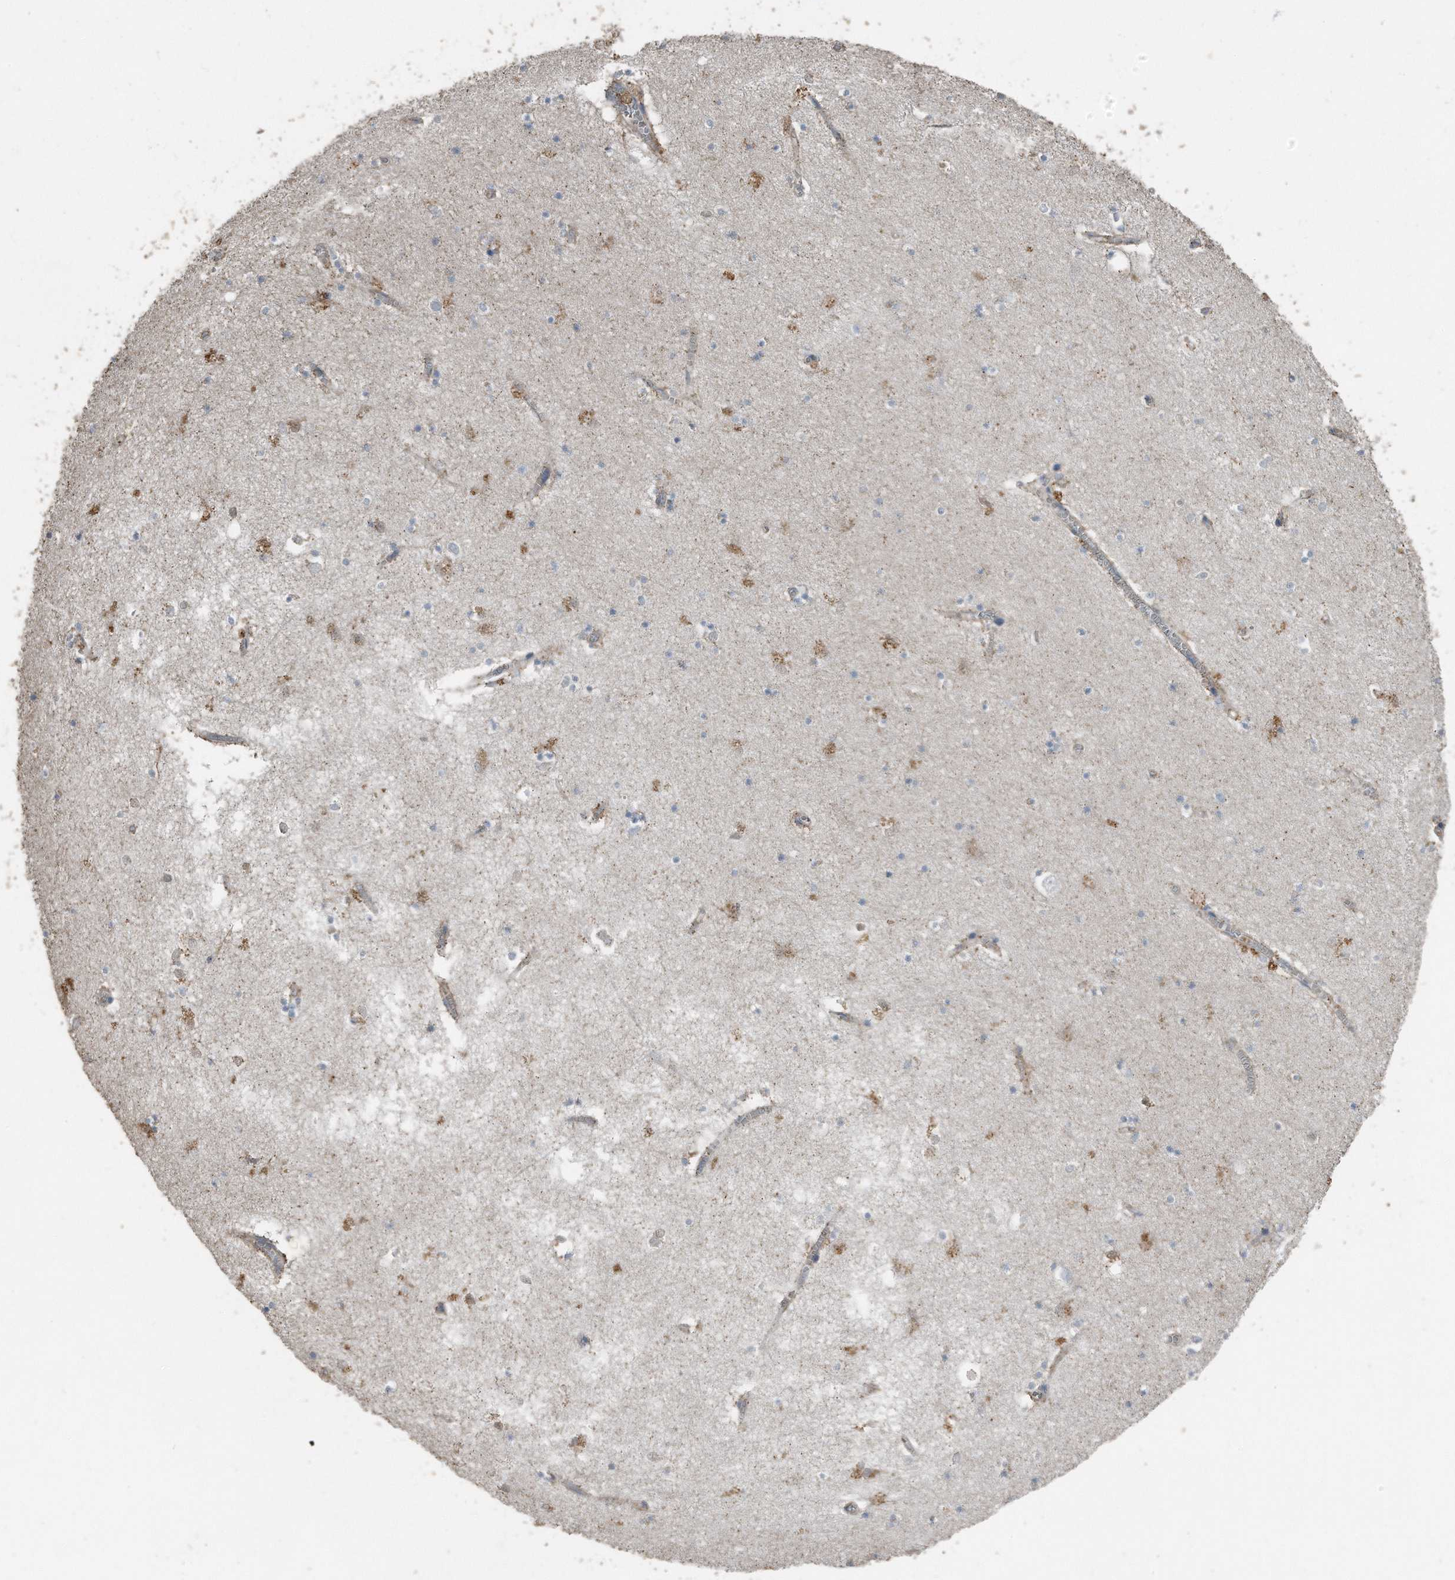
{"staining": {"intensity": "moderate", "quantity": "<25%", "location": "cytoplasmic/membranous"}, "tissue": "hippocampus", "cell_type": "Glial cells", "image_type": "normal", "snomed": [{"axis": "morphology", "description": "Normal tissue, NOS"}, {"axis": "topography", "description": "Hippocampus"}], "caption": "Benign hippocampus exhibits moderate cytoplasmic/membranous expression in about <25% of glial cells.", "gene": "C9", "patient": {"sex": "male", "age": 70}}